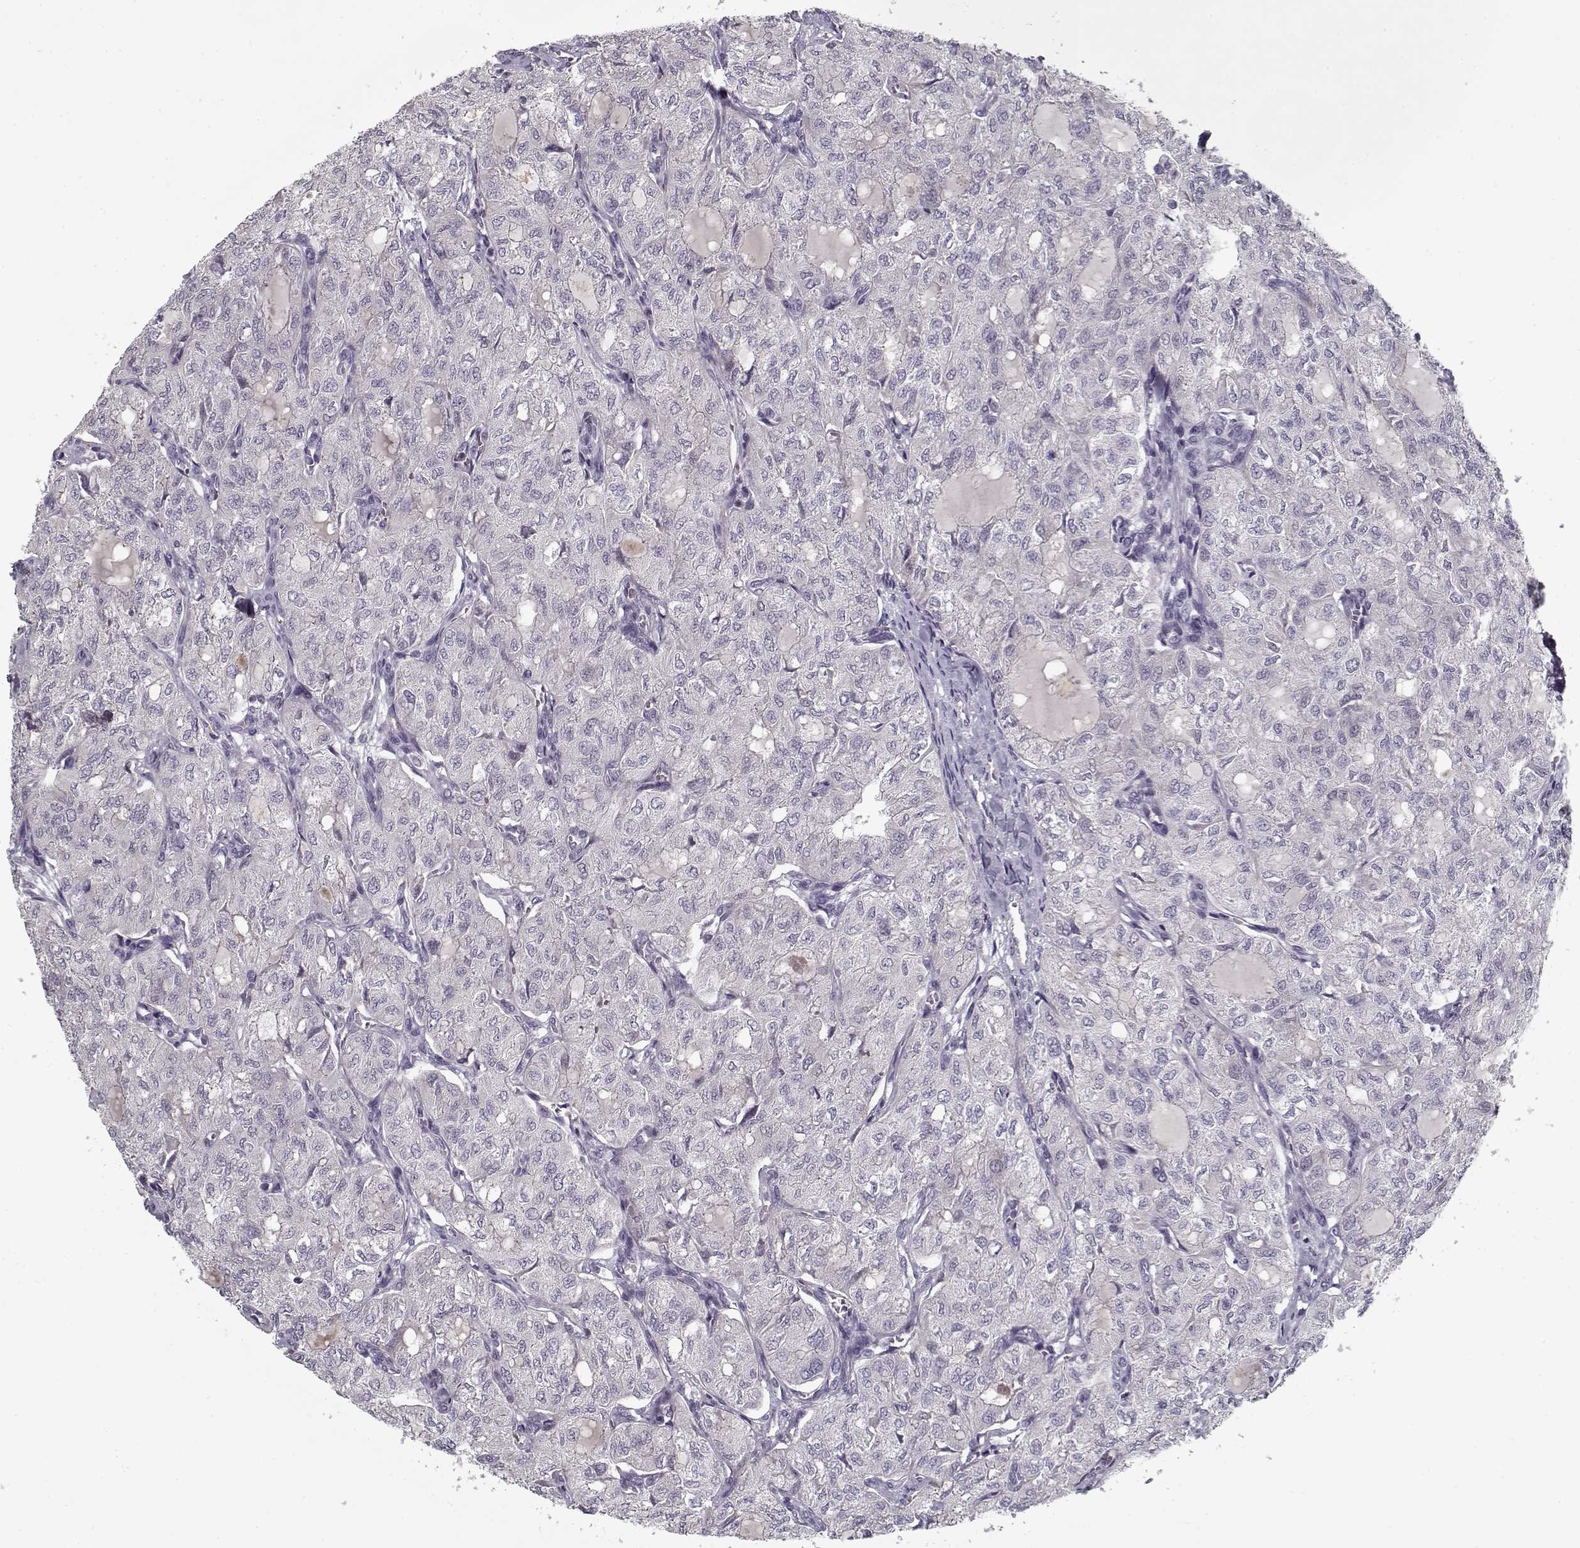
{"staining": {"intensity": "negative", "quantity": "none", "location": "none"}, "tissue": "thyroid cancer", "cell_type": "Tumor cells", "image_type": "cancer", "snomed": [{"axis": "morphology", "description": "Follicular adenoma carcinoma, NOS"}, {"axis": "topography", "description": "Thyroid gland"}], "caption": "IHC histopathology image of neoplastic tissue: thyroid follicular adenoma carcinoma stained with DAB shows no significant protein expression in tumor cells.", "gene": "UNC13D", "patient": {"sex": "male", "age": 75}}